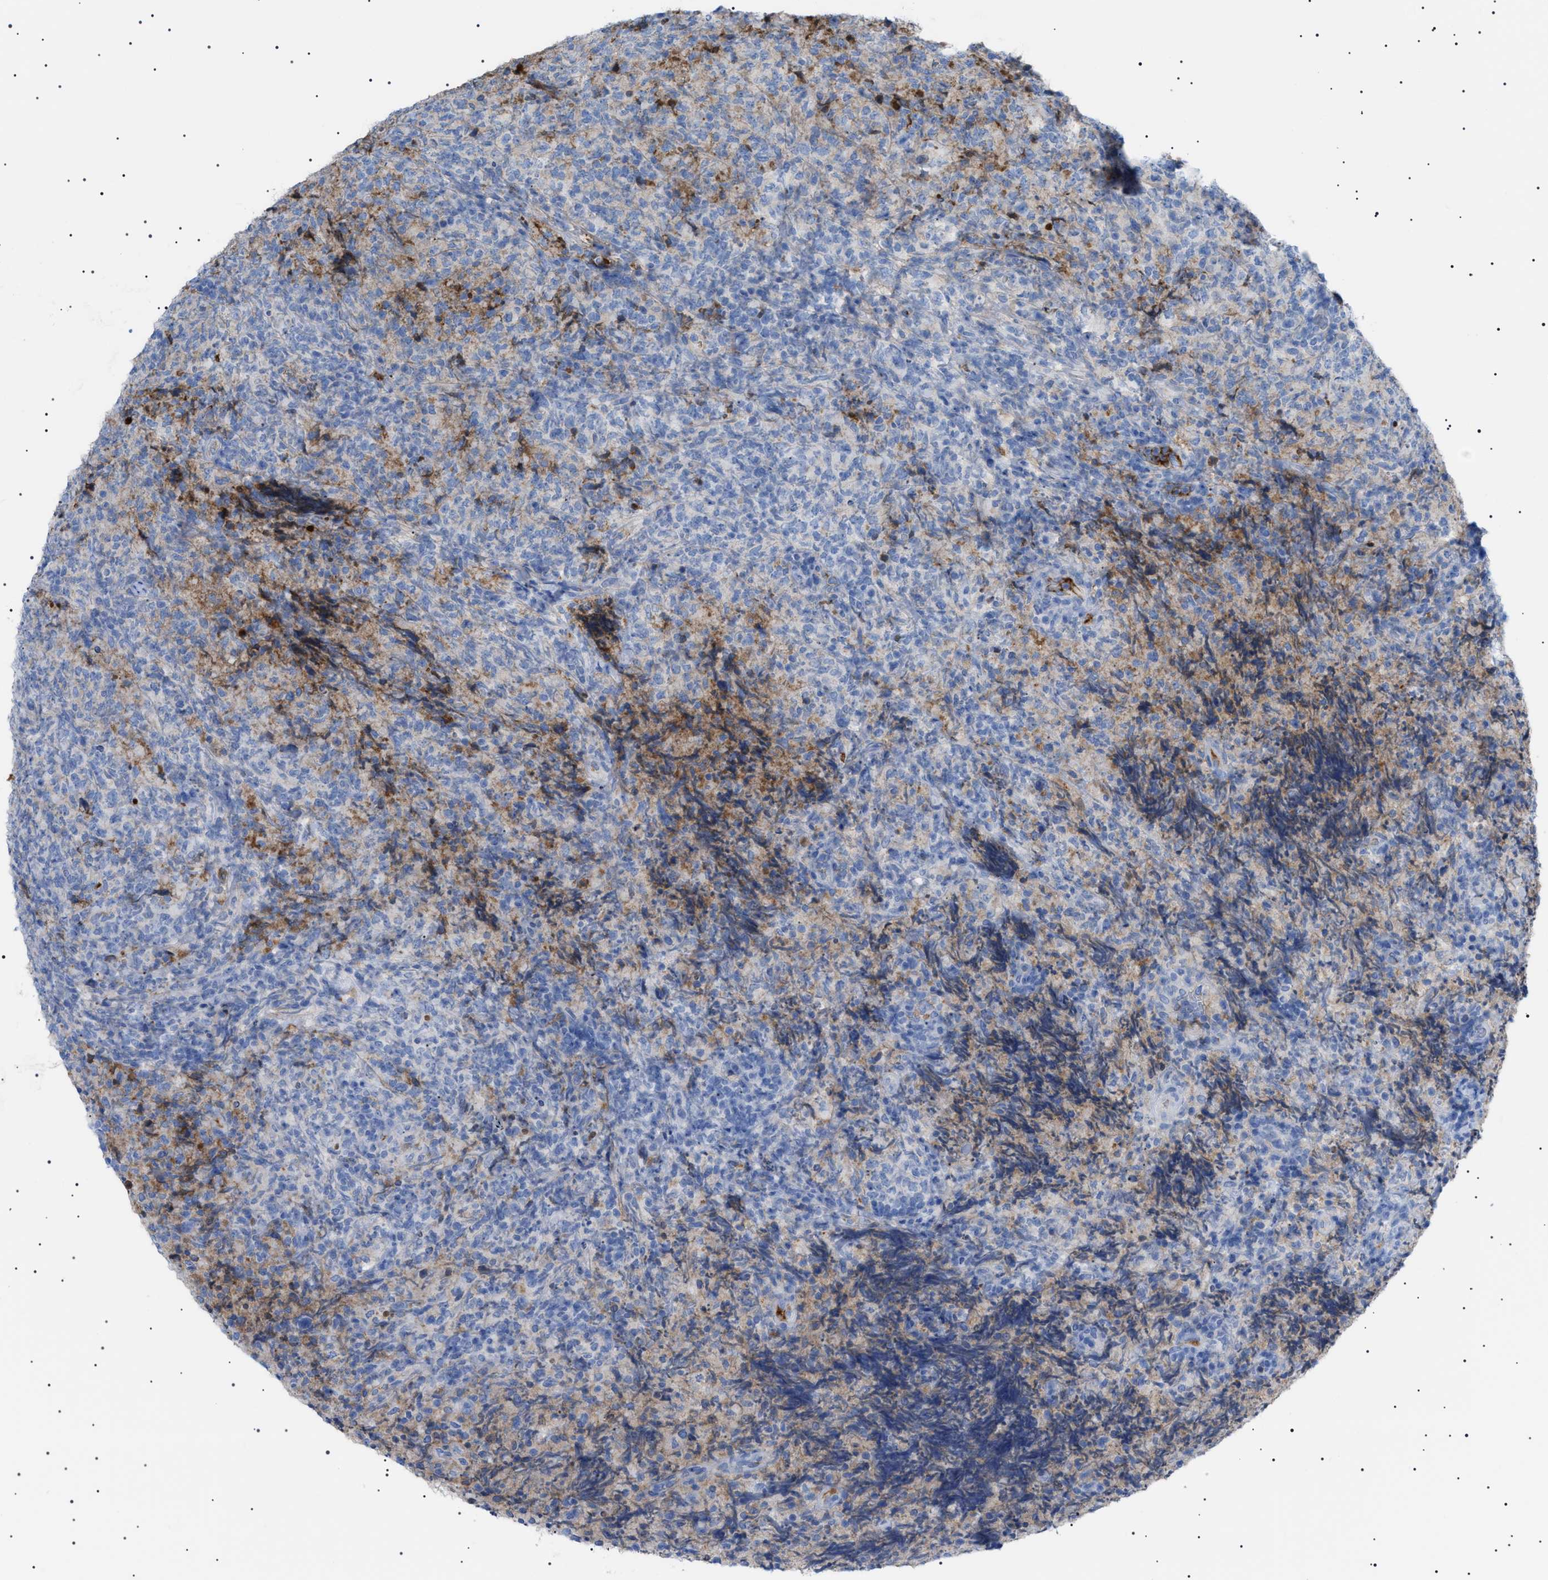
{"staining": {"intensity": "moderate", "quantity": "25%-75%", "location": "cytoplasmic/membranous"}, "tissue": "lymphoma", "cell_type": "Tumor cells", "image_type": "cancer", "snomed": [{"axis": "morphology", "description": "Malignant lymphoma, non-Hodgkin's type, High grade"}, {"axis": "topography", "description": "Tonsil"}], "caption": "This photomicrograph exhibits IHC staining of human lymphoma, with medium moderate cytoplasmic/membranous positivity in about 25%-75% of tumor cells.", "gene": "LPA", "patient": {"sex": "female", "age": 36}}